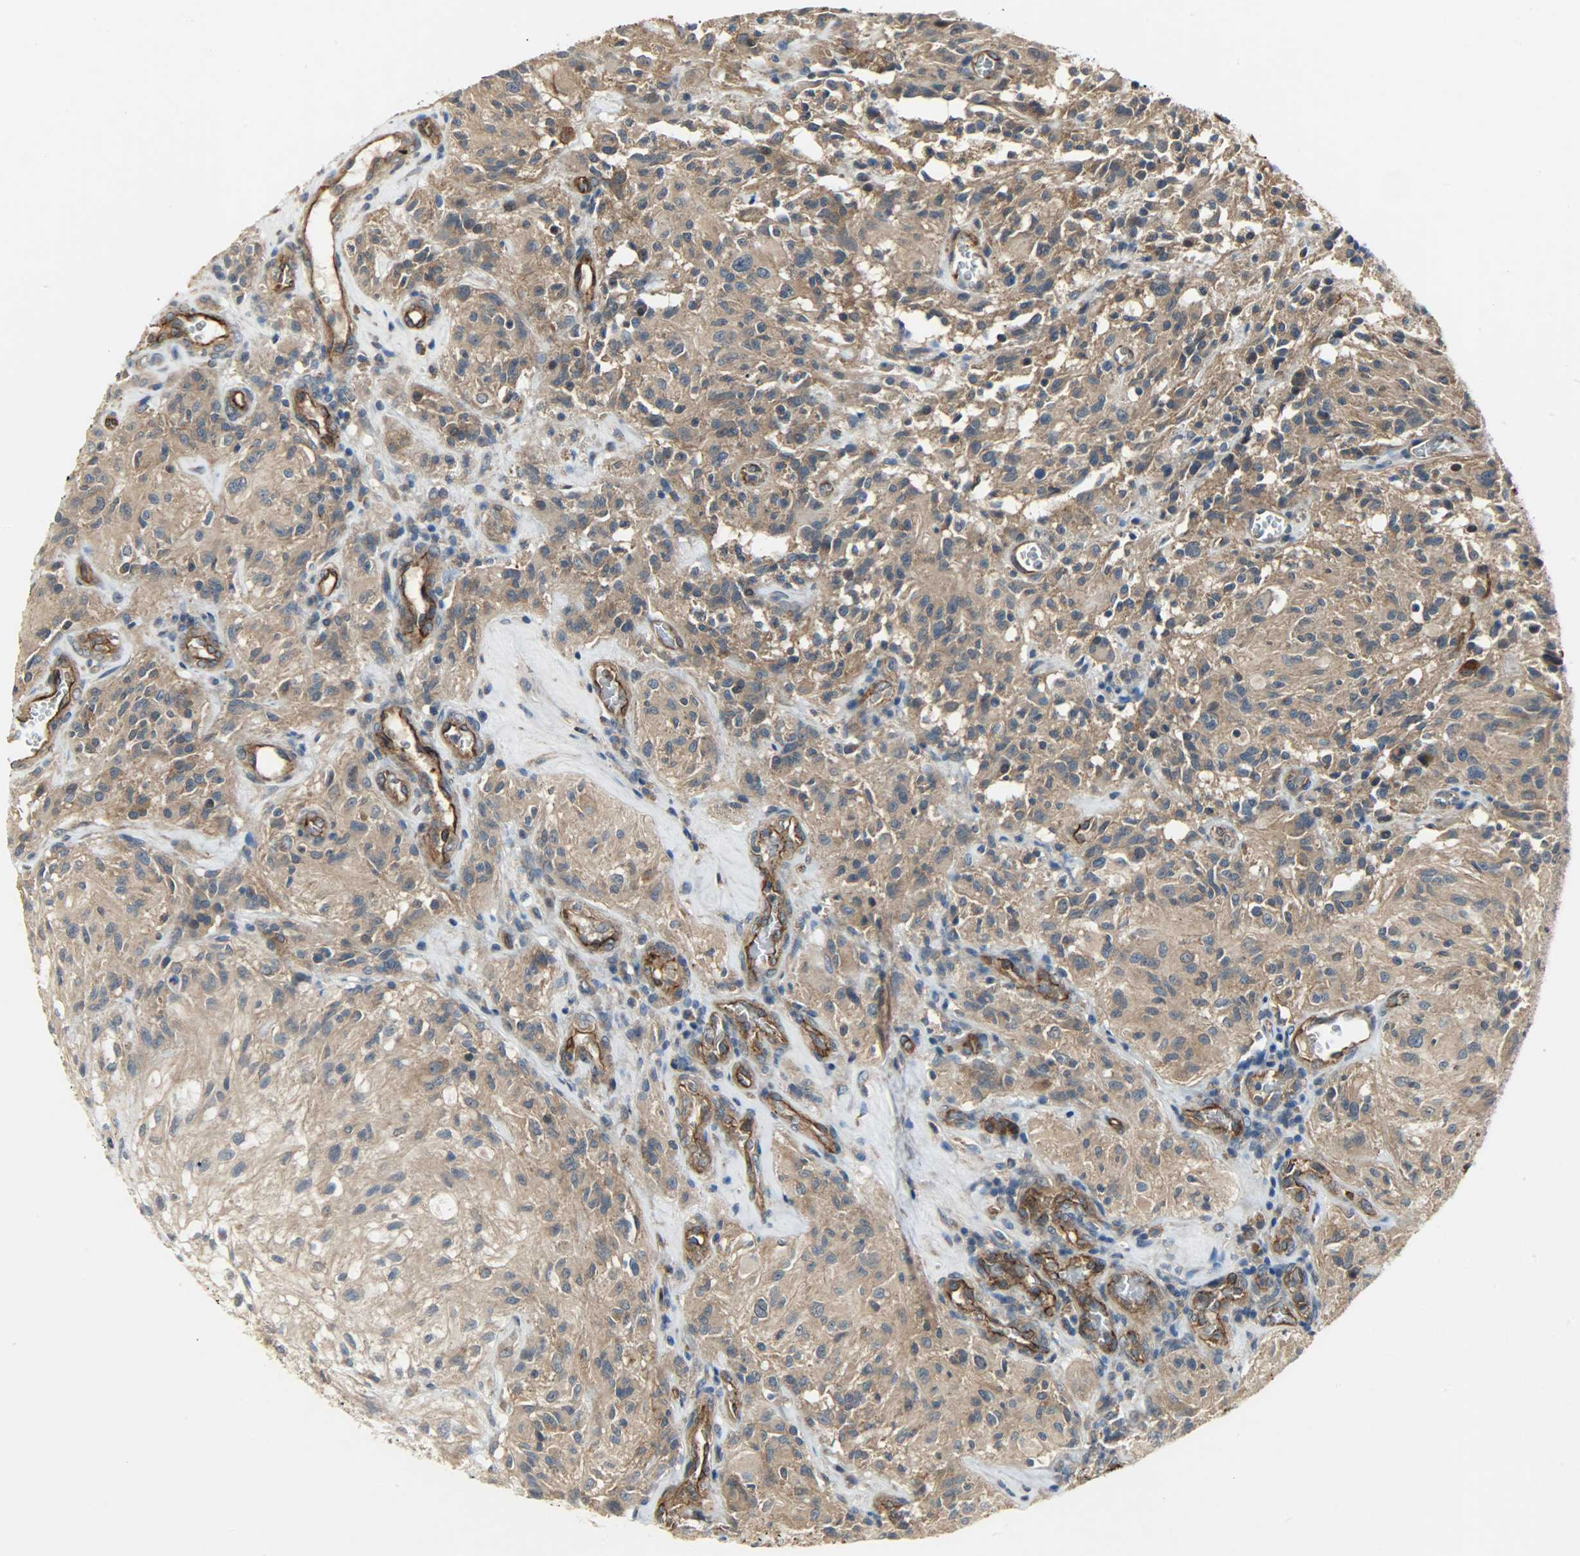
{"staining": {"intensity": "moderate", "quantity": ">75%", "location": "cytoplasmic/membranous"}, "tissue": "glioma", "cell_type": "Tumor cells", "image_type": "cancer", "snomed": [{"axis": "morphology", "description": "Normal tissue, NOS"}, {"axis": "morphology", "description": "Glioma, malignant, High grade"}, {"axis": "topography", "description": "Cerebral cortex"}], "caption": "A histopathology image of high-grade glioma (malignant) stained for a protein reveals moderate cytoplasmic/membranous brown staining in tumor cells. (Brightfield microscopy of DAB IHC at high magnification).", "gene": "KIAA1217", "patient": {"sex": "male", "age": 56}}